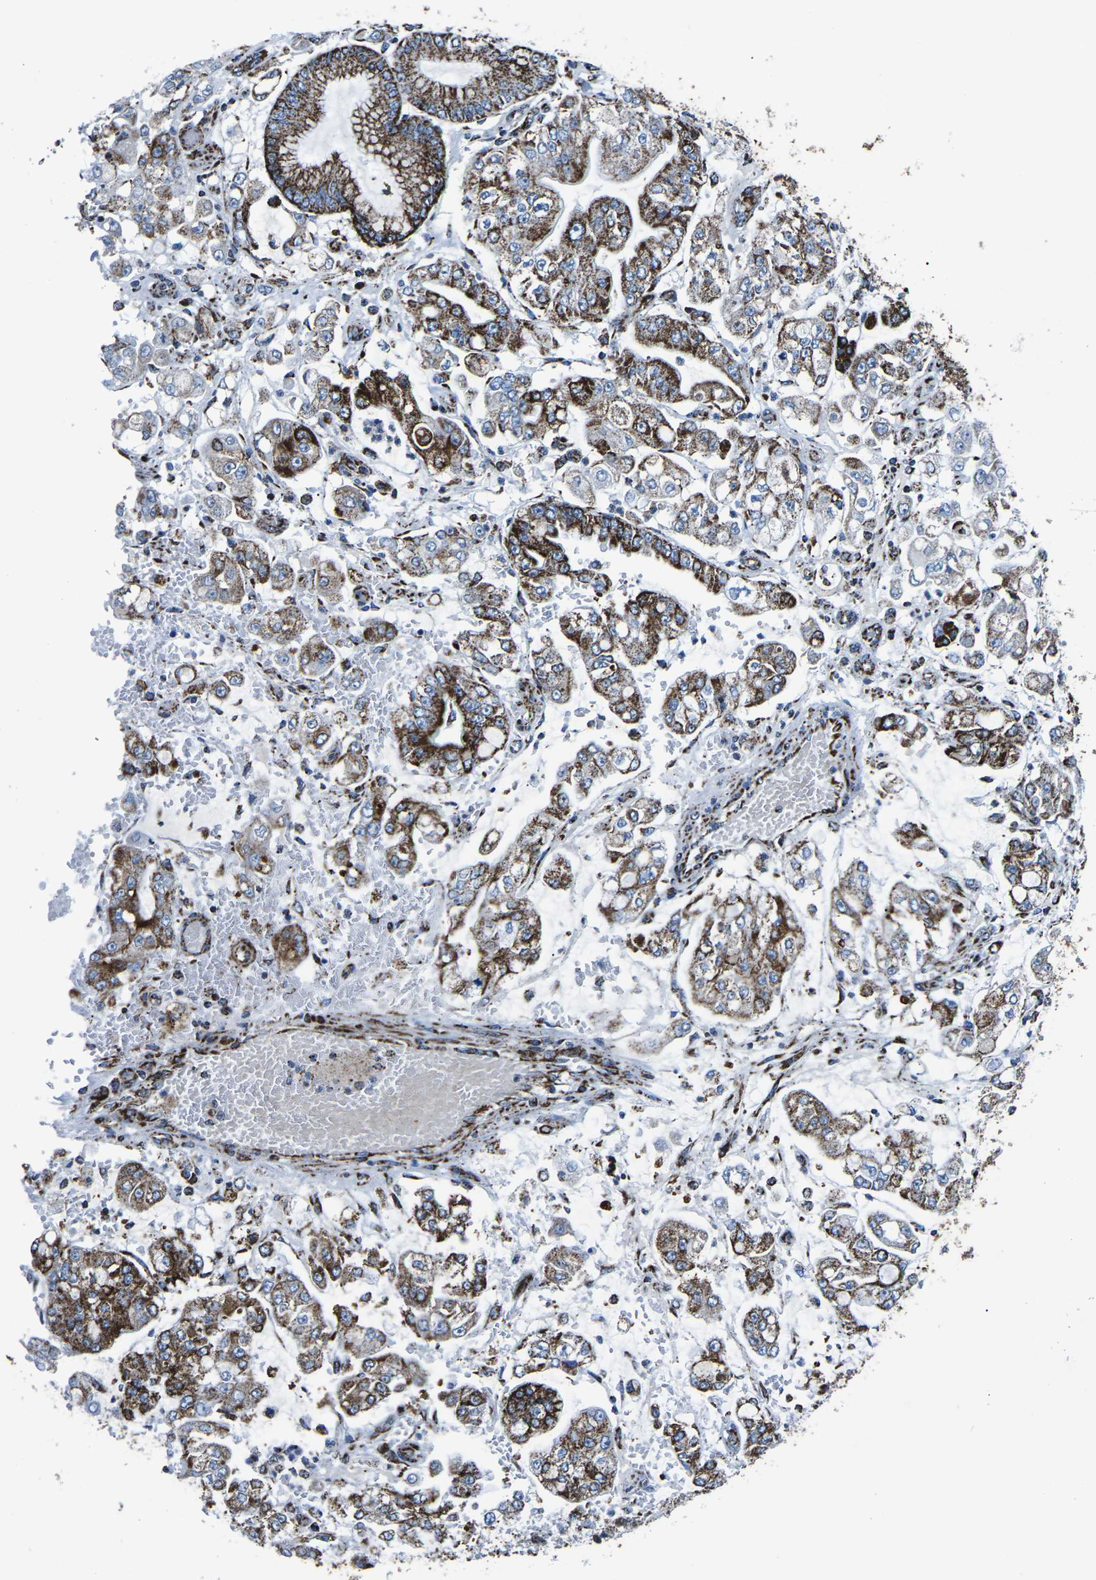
{"staining": {"intensity": "strong", "quantity": ">75%", "location": "cytoplasmic/membranous"}, "tissue": "stomach cancer", "cell_type": "Tumor cells", "image_type": "cancer", "snomed": [{"axis": "morphology", "description": "Adenocarcinoma, NOS"}, {"axis": "topography", "description": "Stomach"}], "caption": "Immunohistochemical staining of adenocarcinoma (stomach) reveals high levels of strong cytoplasmic/membranous staining in about >75% of tumor cells. (Stains: DAB in brown, nuclei in blue, Microscopy: brightfield microscopy at high magnification).", "gene": "MT-CO2", "patient": {"sex": "male", "age": 76}}